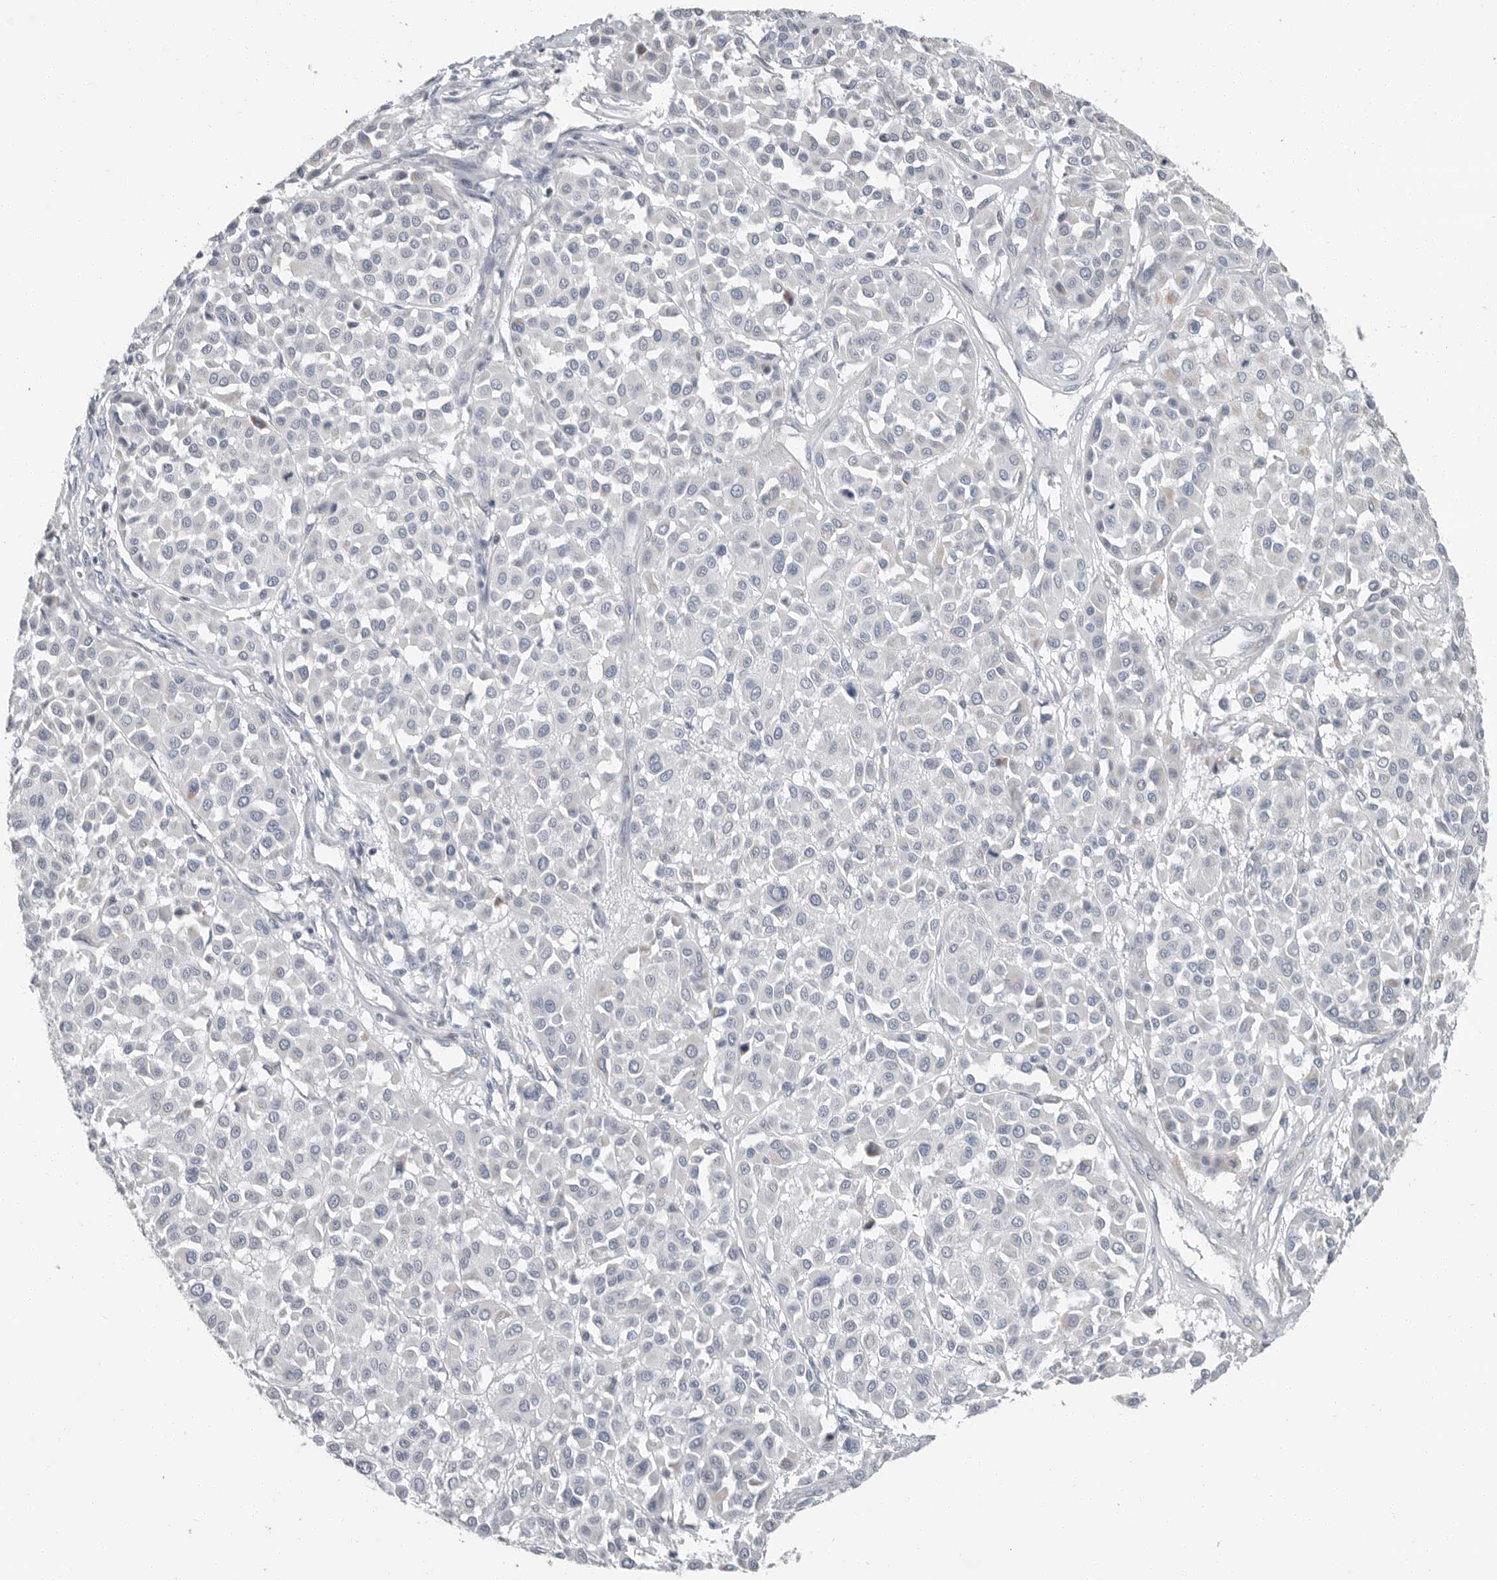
{"staining": {"intensity": "negative", "quantity": "none", "location": "none"}, "tissue": "melanoma", "cell_type": "Tumor cells", "image_type": "cancer", "snomed": [{"axis": "morphology", "description": "Malignant melanoma, Metastatic site"}, {"axis": "topography", "description": "Soft tissue"}], "caption": "IHC micrograph of neoplastic tissue: human malignant melanoma (metastatic site) stained with DAB displays no significant protein staining in tumor cells.", "gene": "PLN", "patient": {"sex": "male", "age": 41}}